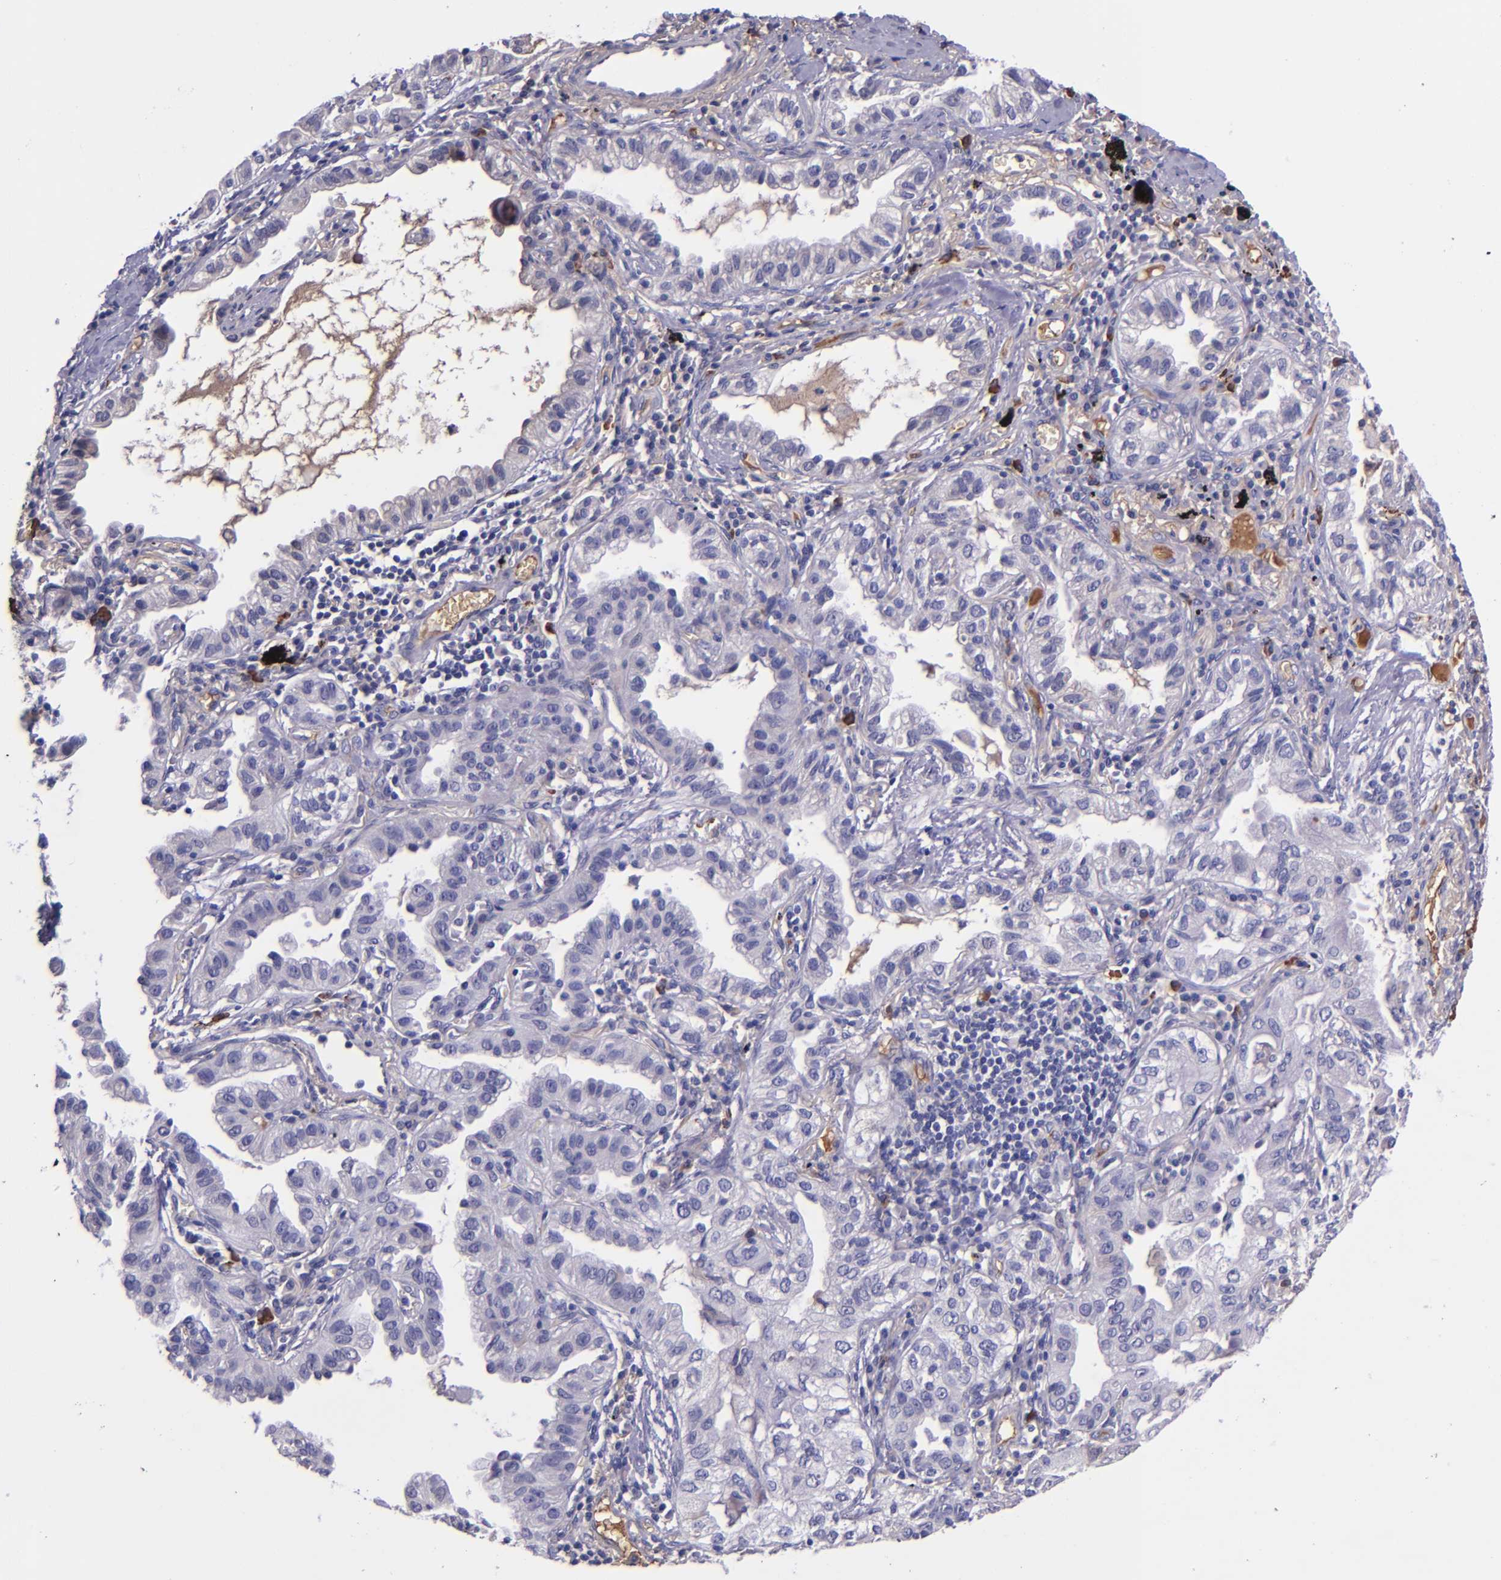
{"staining": {"intensity": "negative", "quantity": "none", "location": "none"}, "tissue": "lung cancer", "cell_type": "Tumor cells", "image_type": "cancer", "snomed": [{"axis": "morphology", "description": "Adenocarcinoma, NOS"}, {"axis": "topography", "description": "Lung"}], "caption": "DAB immunohistochemical staining of human lung adenocarcinoma reveals no significant positivity in tumor cells.", "gene": "KNG1", "patient": {"sex": "female", "age": 50}}